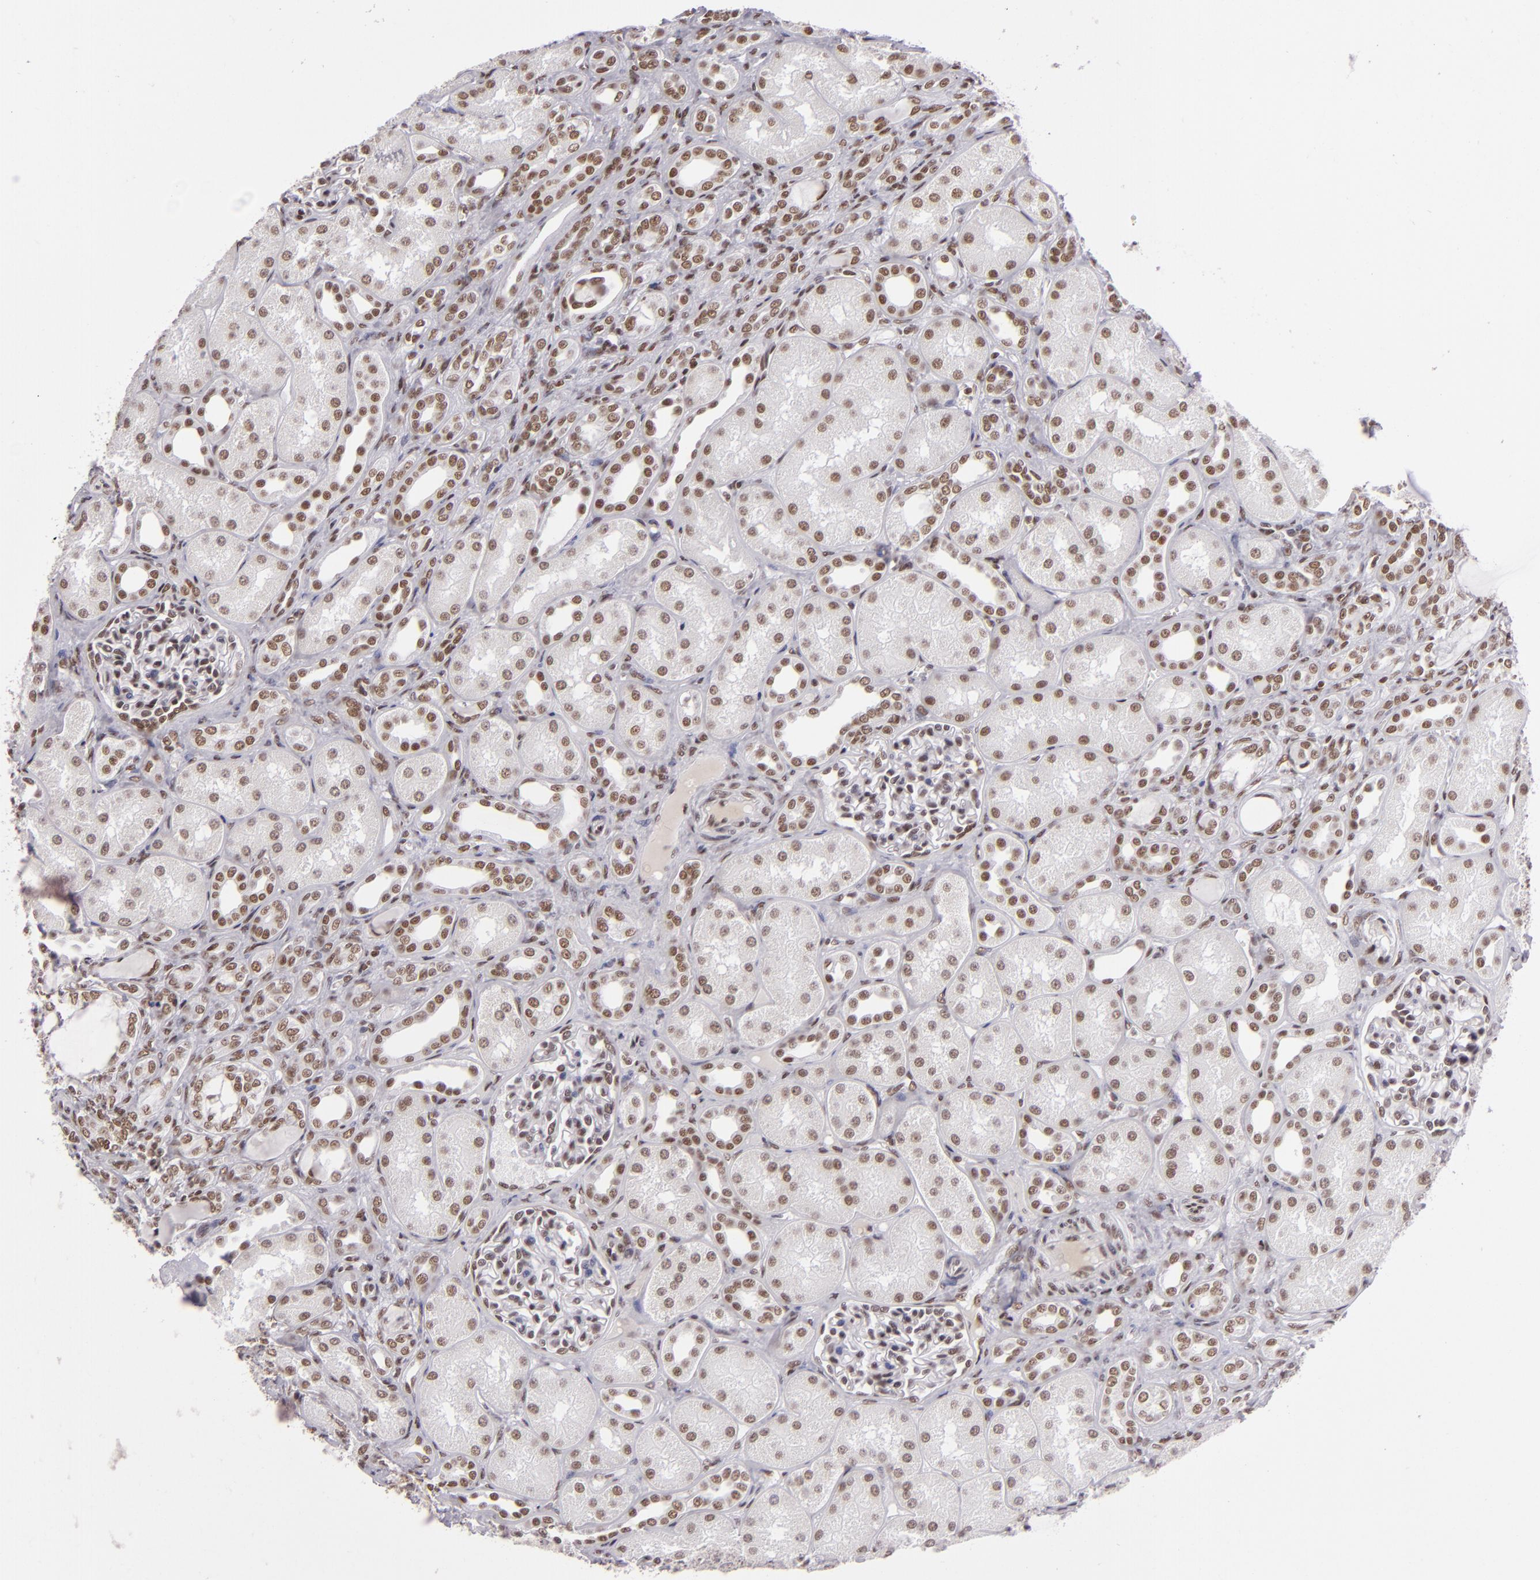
{"staining": {"intensity": "weak", "quantity": "<25%", "location": "nuclear"}, "tissue": "kidney", "cell_type": "Cells in glomeruli", "image_type": "normal", "snomed": [{"axis": "morphology", "description": "Normal tissue, NOS"}, {"axis": "topography", "description": "Kidney"}], "caption": "DAB immunohistochemical staining of unremarkable human kidney exhibits no significant expression in cells in glomeruli.", "gene": "BRD8", "patient": {"sex": "male", "age": 7}}